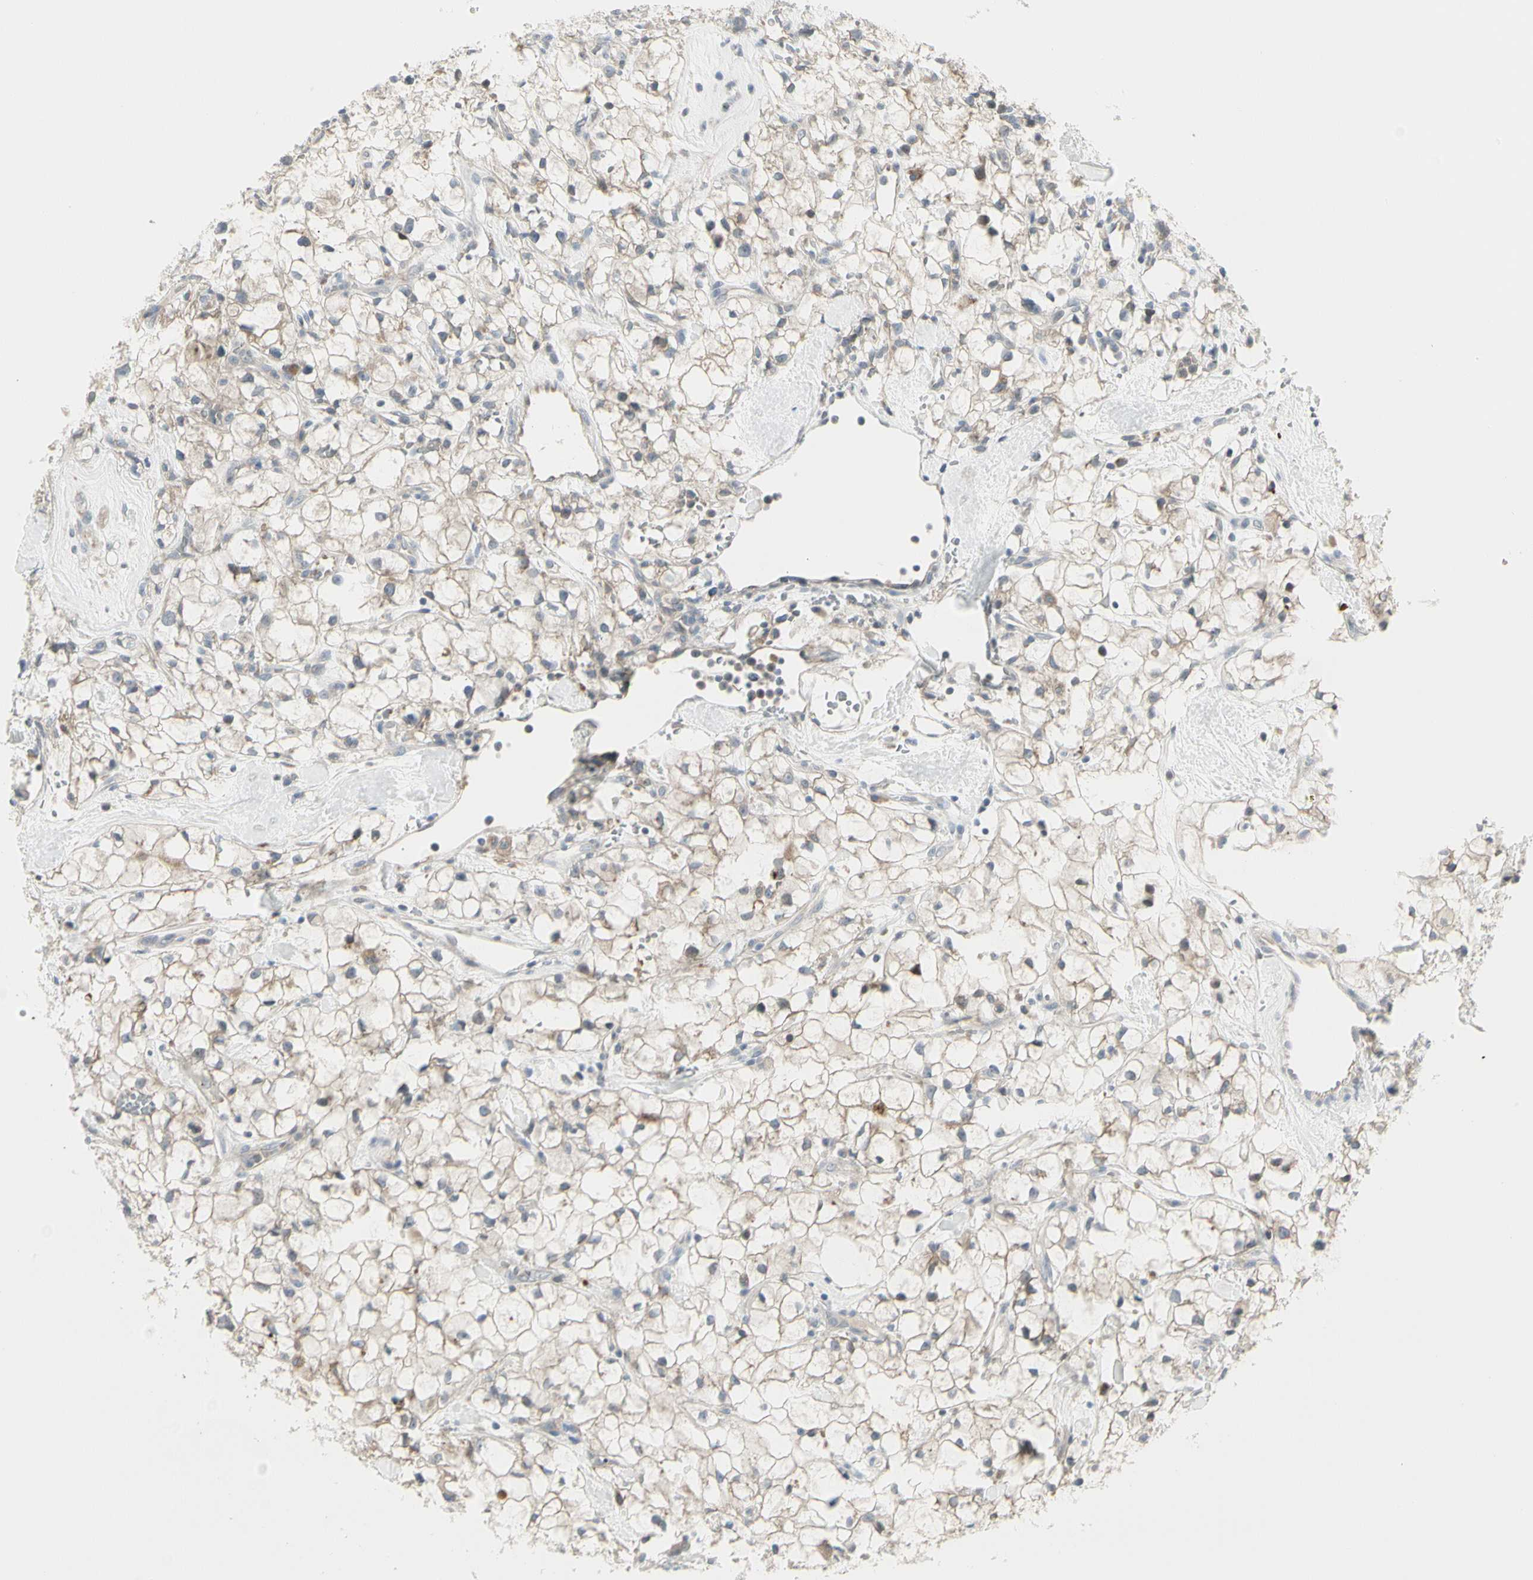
{"staining": {"intensity": "negative", "quantity": "none", "location": "none"}, "tissue": "renal cancer", "cell_type": "Tumor cells", "image_type": "cancer", "snomed": [{"axis": "morphology", "description": "Adenocarcinoma, NOS"}, {"axis": "topography", "description": "Kidney"}], "caption": "Immunohistochemistry image of renal adenocarcinoma stained for a protein (brown), which shows no staining in tumor cells. (DAB (3,3'-diaminobenzidine) IHC with hematoxylin counter stain).", "gene": "GRN", "patient": {"sex": "female", "age": 60}}